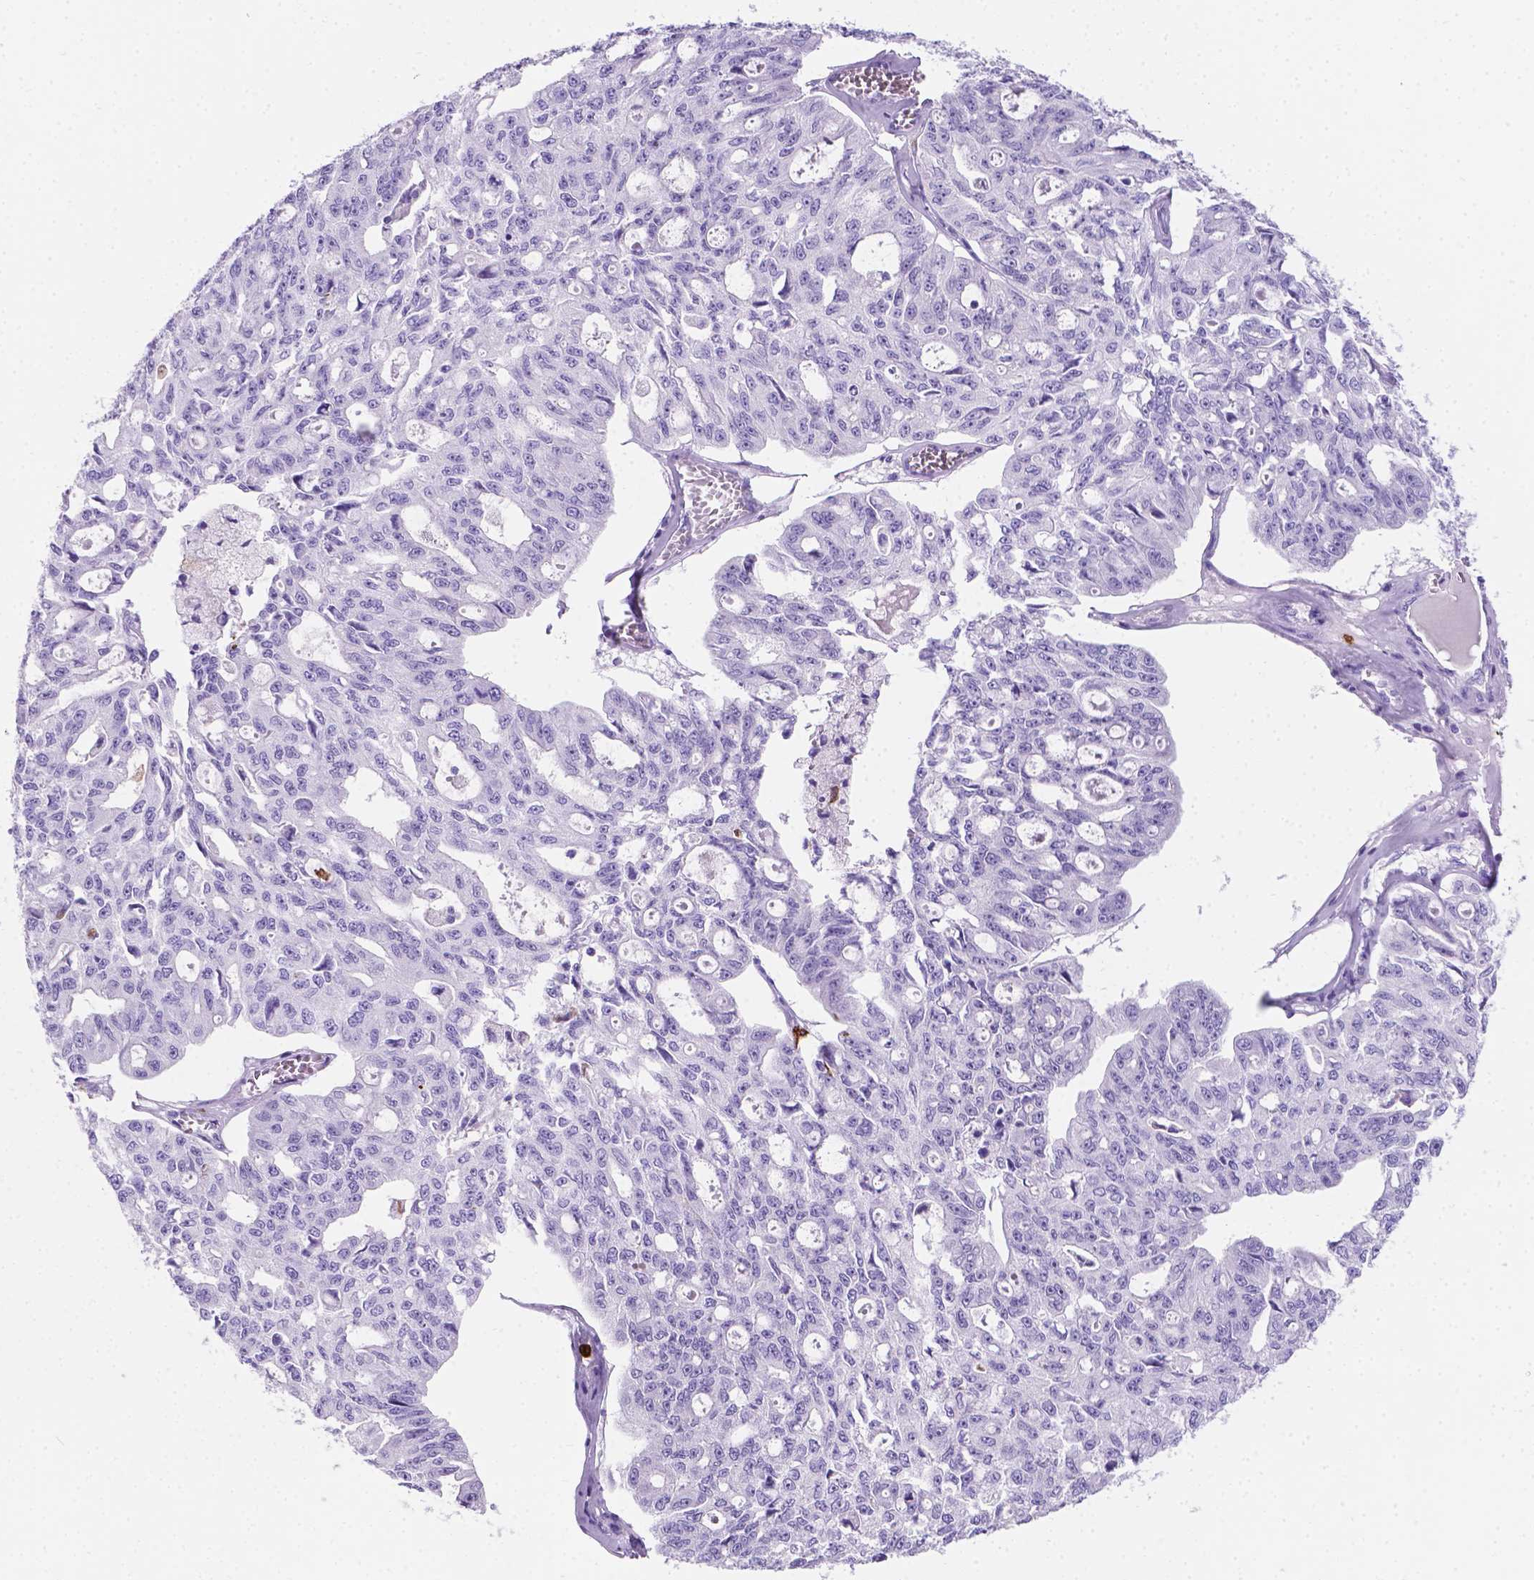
{"staining": {"intensity": "negative", "quantity": "none", "location": "none"}, "tissue": "ovarian cancer", "cell_type": "Tumor cells", "image_type": "cancer", "snomed": [{"axis": "morphology", "description": "Carcinoma, endometroid"}, {"axis": "topography", "description": "Ovary"}], "caption": "IHC of human ovarian cancer displays no staining in tumor cells.", "gene": "MACF1", "patient": {"sex": "female", "age": 65}}